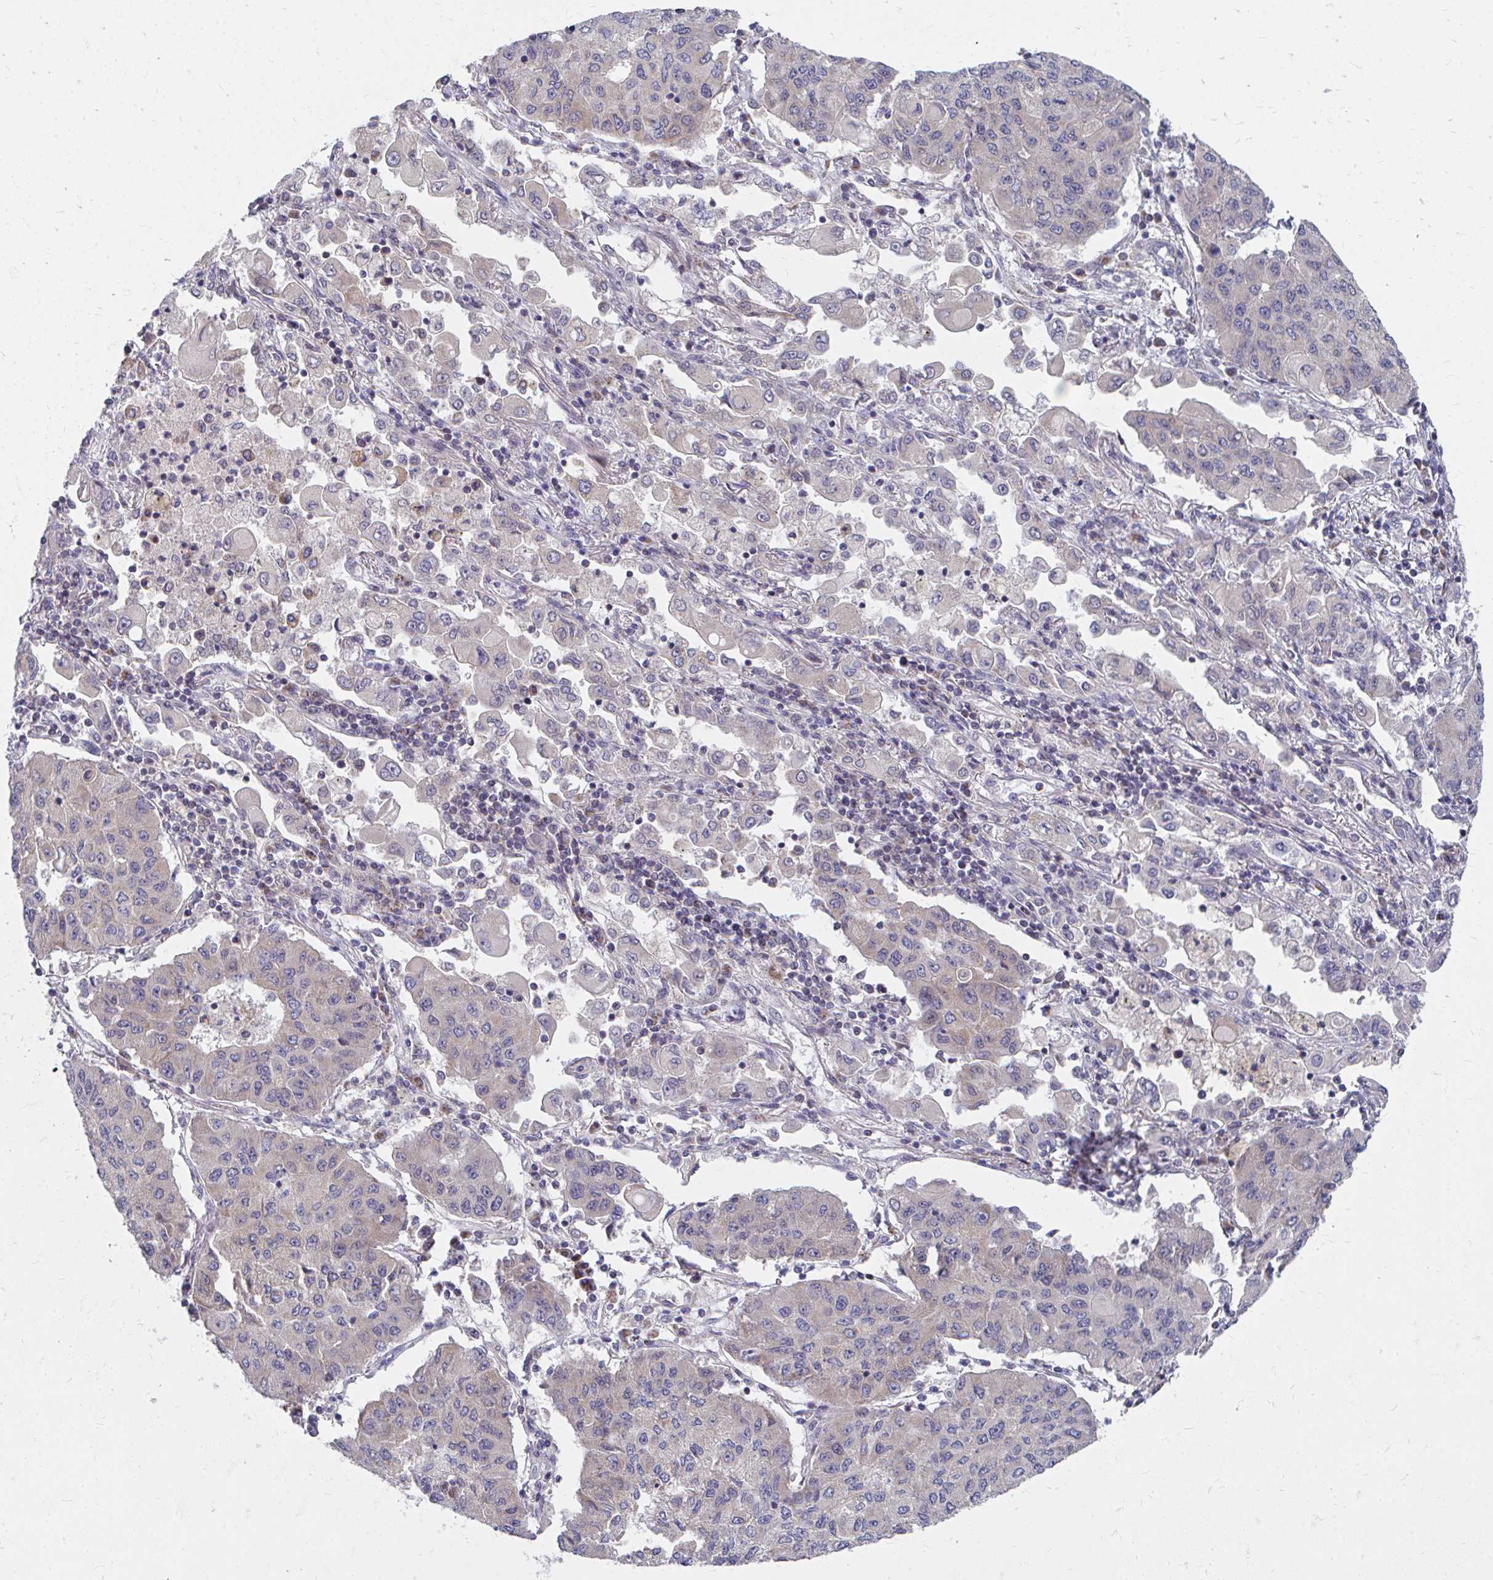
{"staining": {"intensity": "weak", "quantity": "25%-75%", "location": "cytoplasmic/membranous"}, "tissue": "lung cancer", "cell_type": "Tumor cells", "image_type": "cancer", "snomed": [{"axis": "morphology", "description": "Squamous cell carcinoma, NOS"}, {"axis": "topography", "description": "Lung"}], "caption": "DAB (3,3'-diaminobenzidine) immunohistochemical staining of human lung cancer displays weak cytoplasmic/membranous protein staining in approximately 25%-75% of tumor cells.", "gene": "PEX3", "patient": {"sex": "male", "age": 74}}